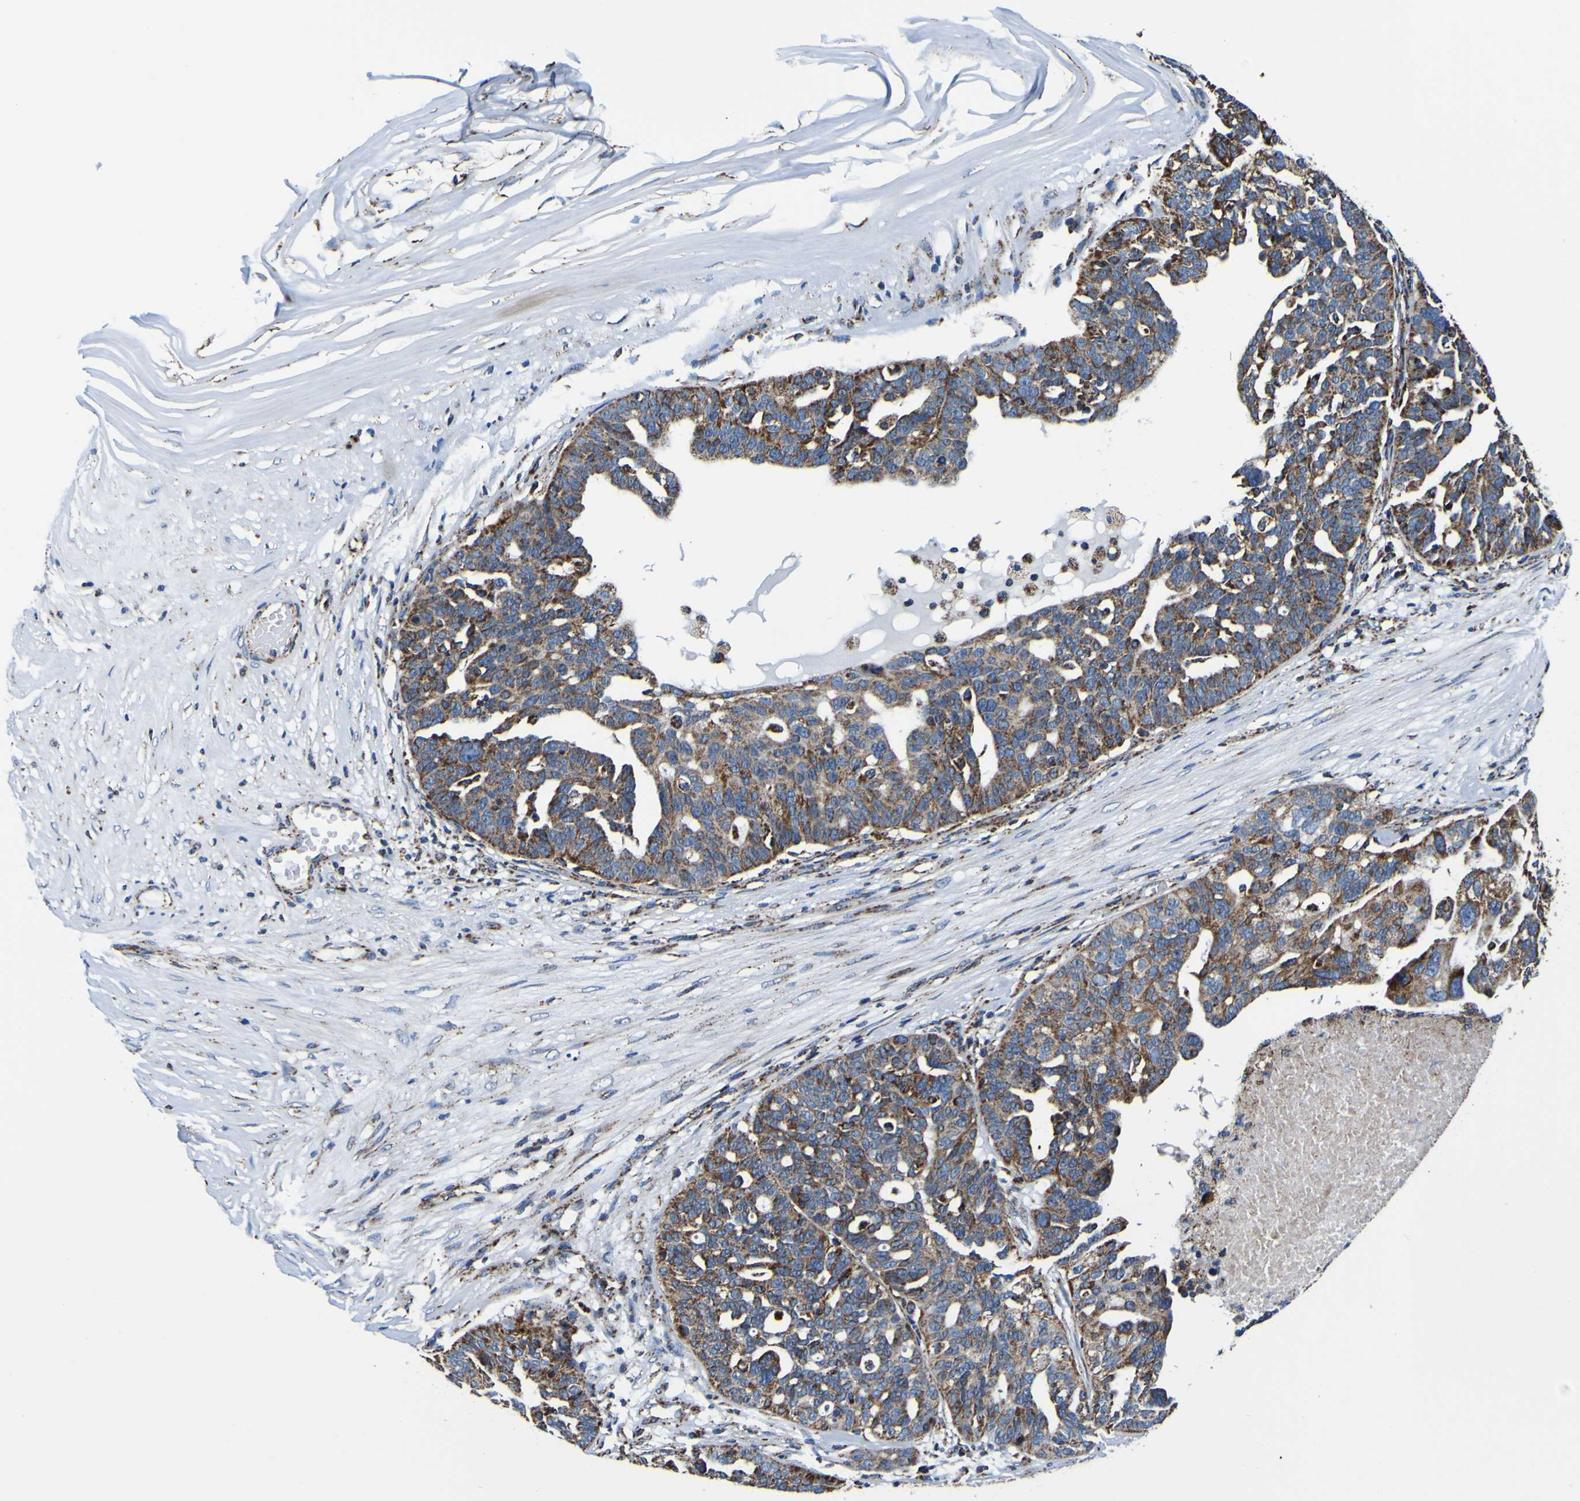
{"staining": {"intensity": "moderate", "quantity": ">75%", "location": "cytoplasmic/membranous"}, "tissue": "ovarian cancer", "cell_type": "Tumor cells", "image_type": "cancer", "snomed": [{"axis": "morphology", "description": "Cystadenocarcinoma, serous, NOS"}, {"axis": "topography", "description": "Ovary"}], "caption": "A medium amount of moderate cytoplasmic/membranous expression is appreciated in approximately >75% of tumor cells in ovarian cancer tissue.", "gene": "PTRH2", "patient": {"sex": "female", "age": 59}}